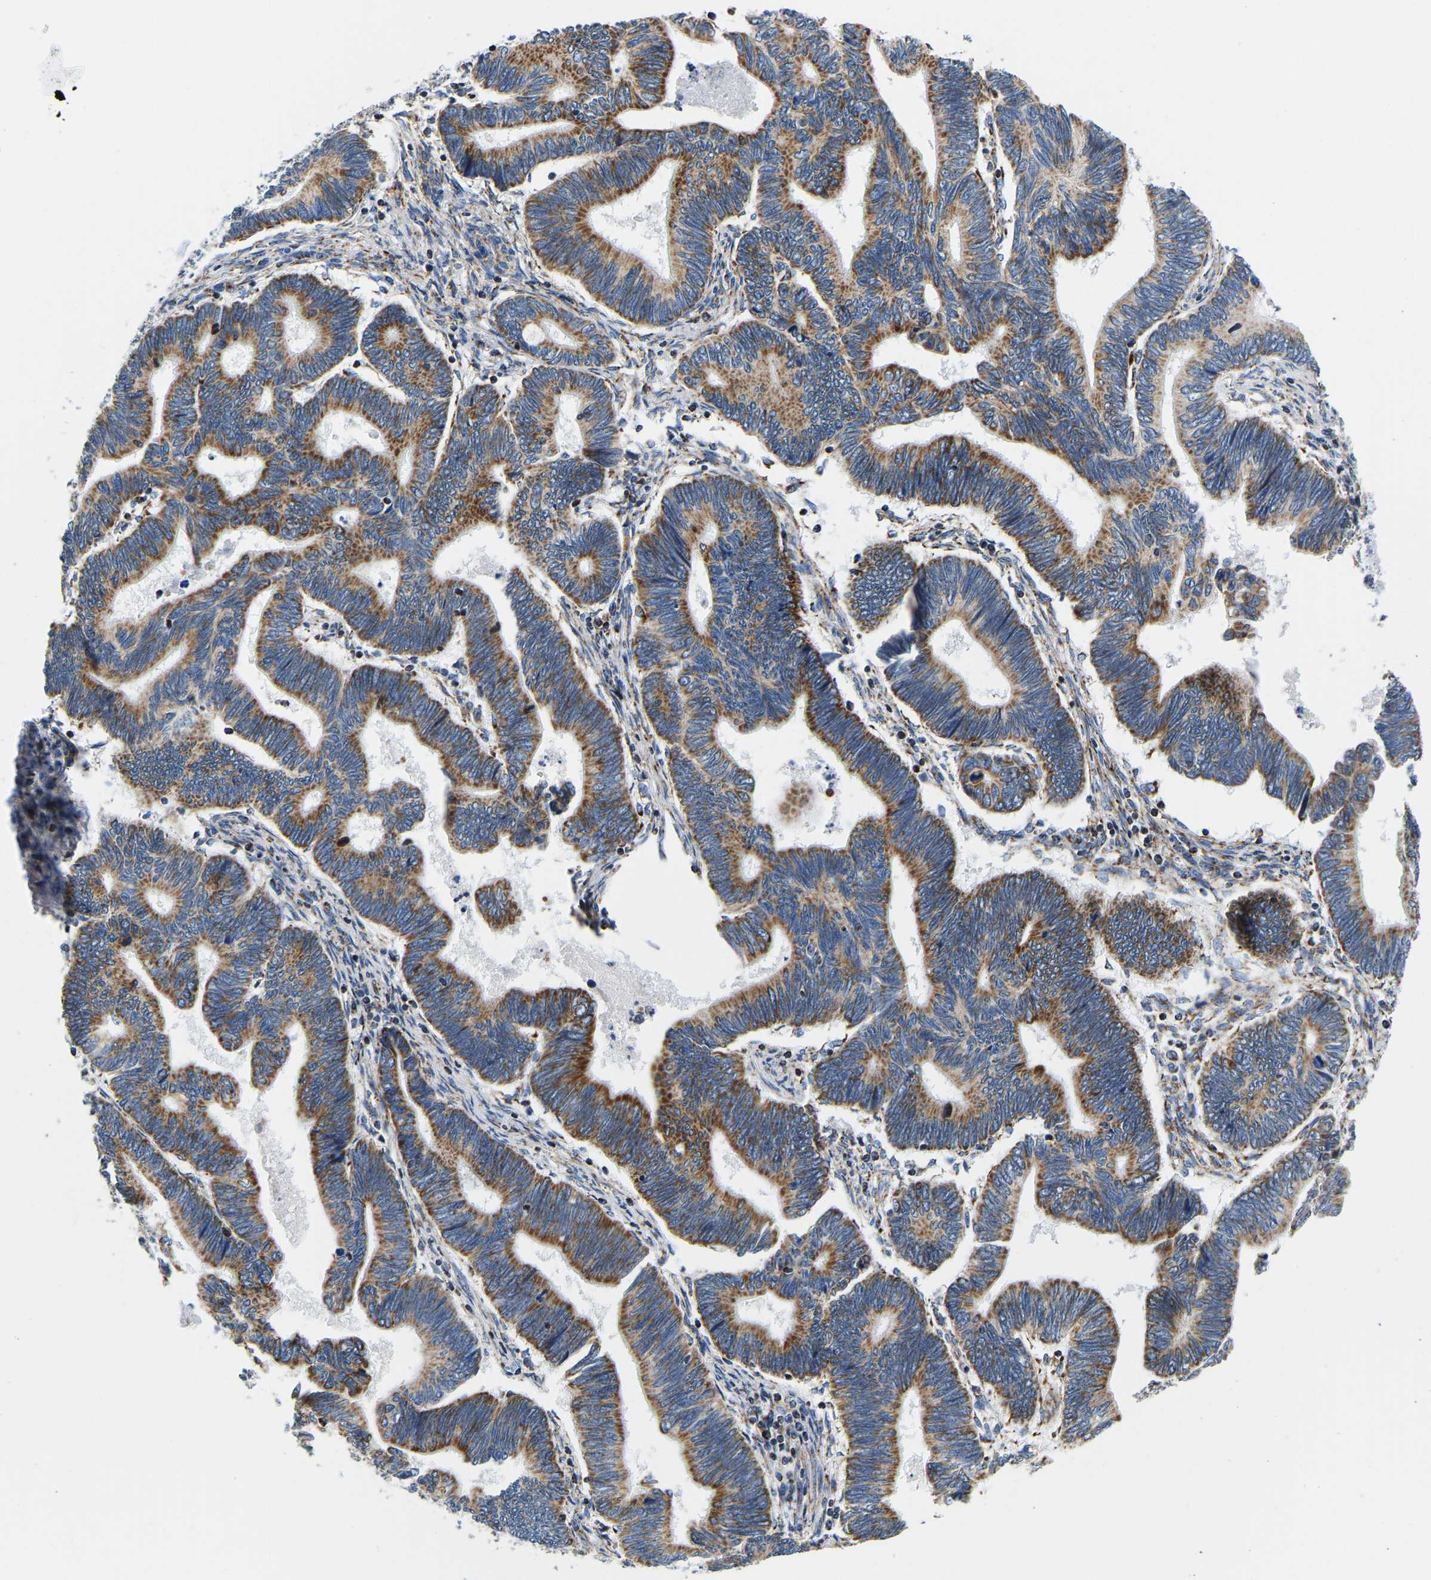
{"staining": {"intensity": "moderate", "quantity": ">75%", "location": "cytoplasmic/membranous"}, "tissue": "pancreatic cancer", "cell_type": "Tumor cells", "image_type": "cancer", "snomed": [{"axis": "morphology", "description": "Adenocarcinoma, NOS"}, {"axis": "topography", "description": "Pancreas"}], "caption": "Adenocarcinoma (pancreatic) was stained to show a protein in brown. There is medium levels of moderate cytoplasmic/membranous positivity in about >75% of tumor cells. The protein is stained brown, and the nuclei are stained in blue (DAB IHC with brightfield microscopy, high magnification).", "gene": "SFXN1", "patient": {"sex": "female", "age": 70}}